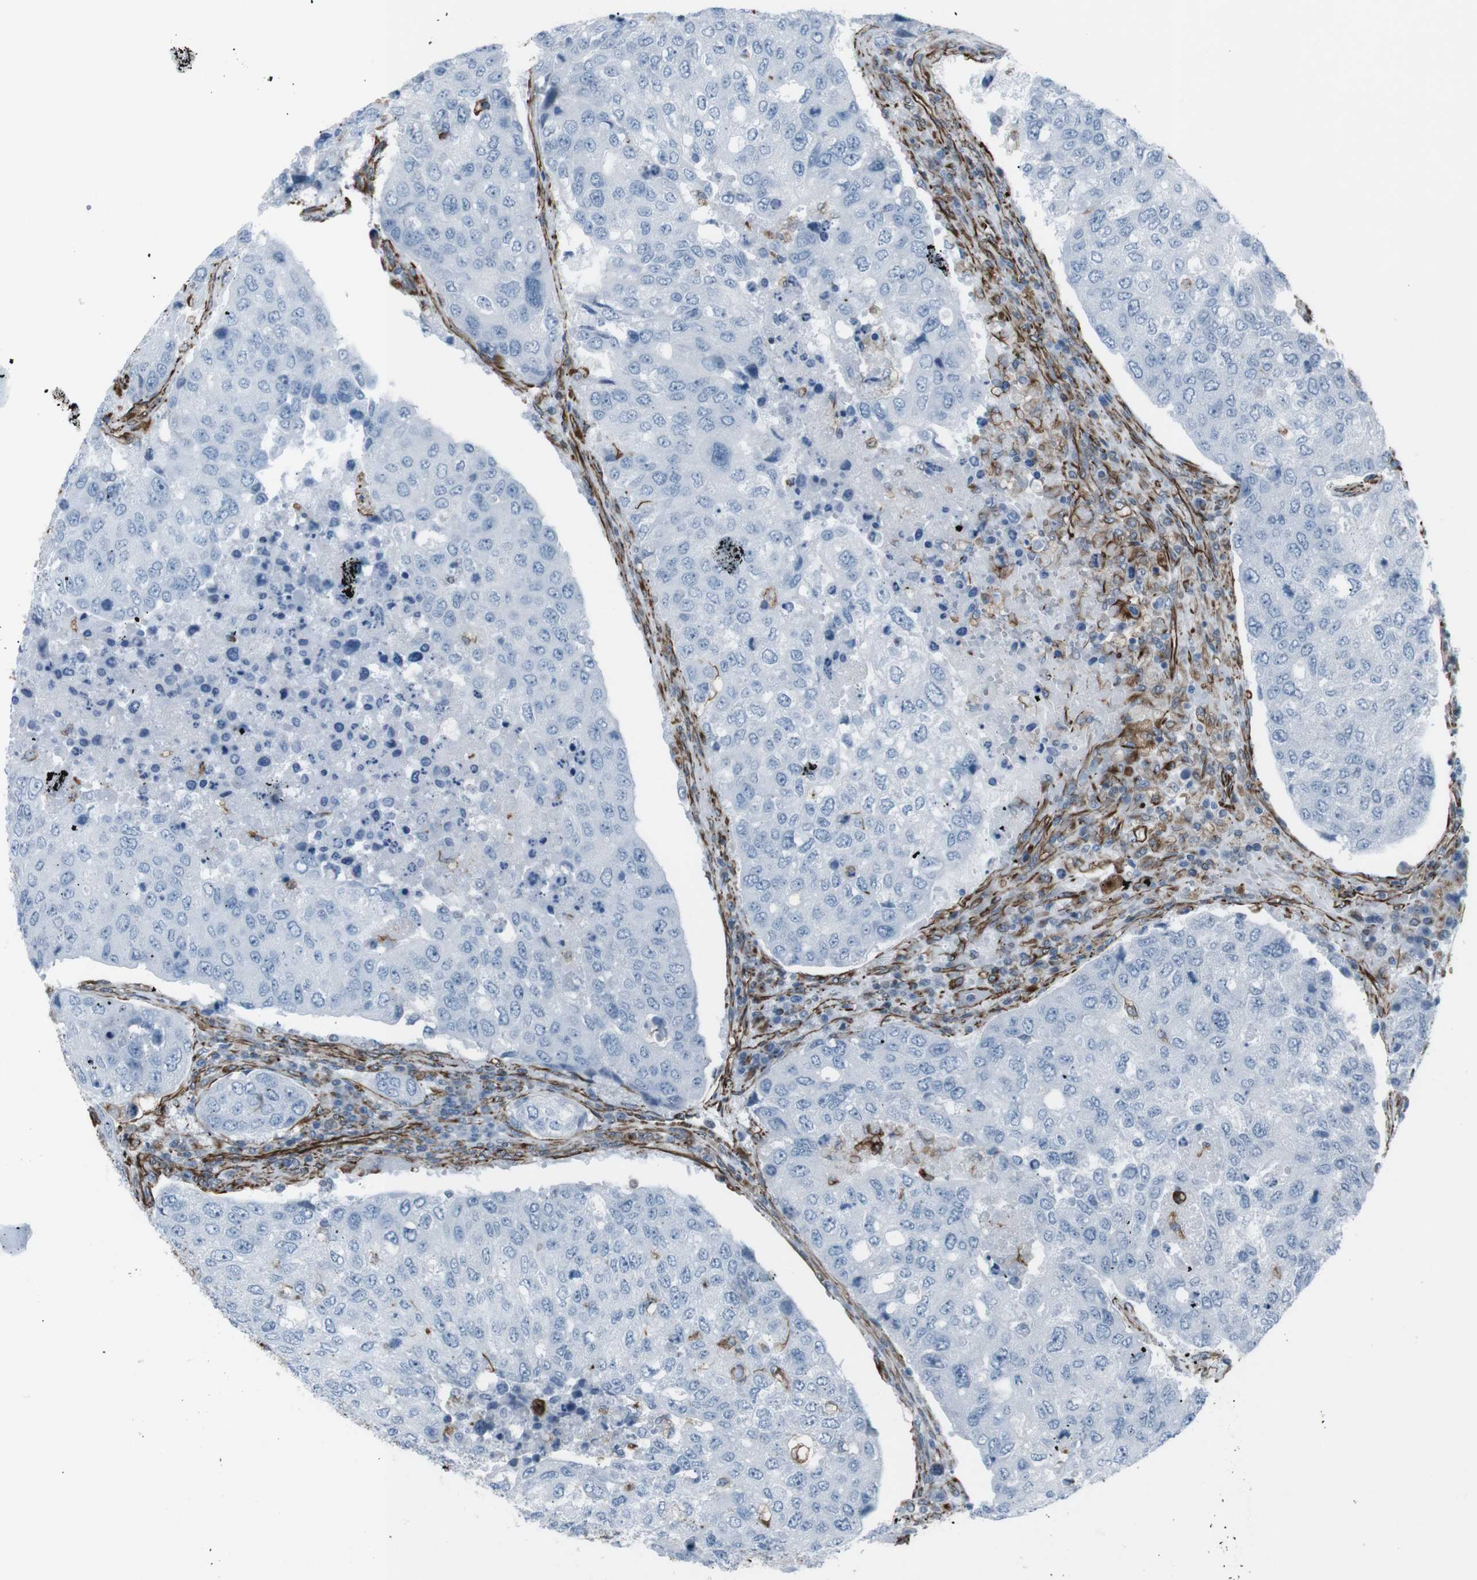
{"staining": {"intensity": "negative", "quantity": "none", "location": "none"}, "tissue": "urothelial cancer", "cell_type": "Tumor cells", "image_type": "cancer", "snomed": [{"axis": "morphology", "description": "Urothelial carcinoma, High grade"}, {"axis": "topography", "description": "Lymph node"}, {"axis": "topography", "description": "Urinary bladder"}], "caption": "DAB immunohistochemical staining of human urothelial cancer exhibits no significant staining in tumor cells.", "gene": "ZDHHC6", "patient": {"sex": "male", "age": 51}}